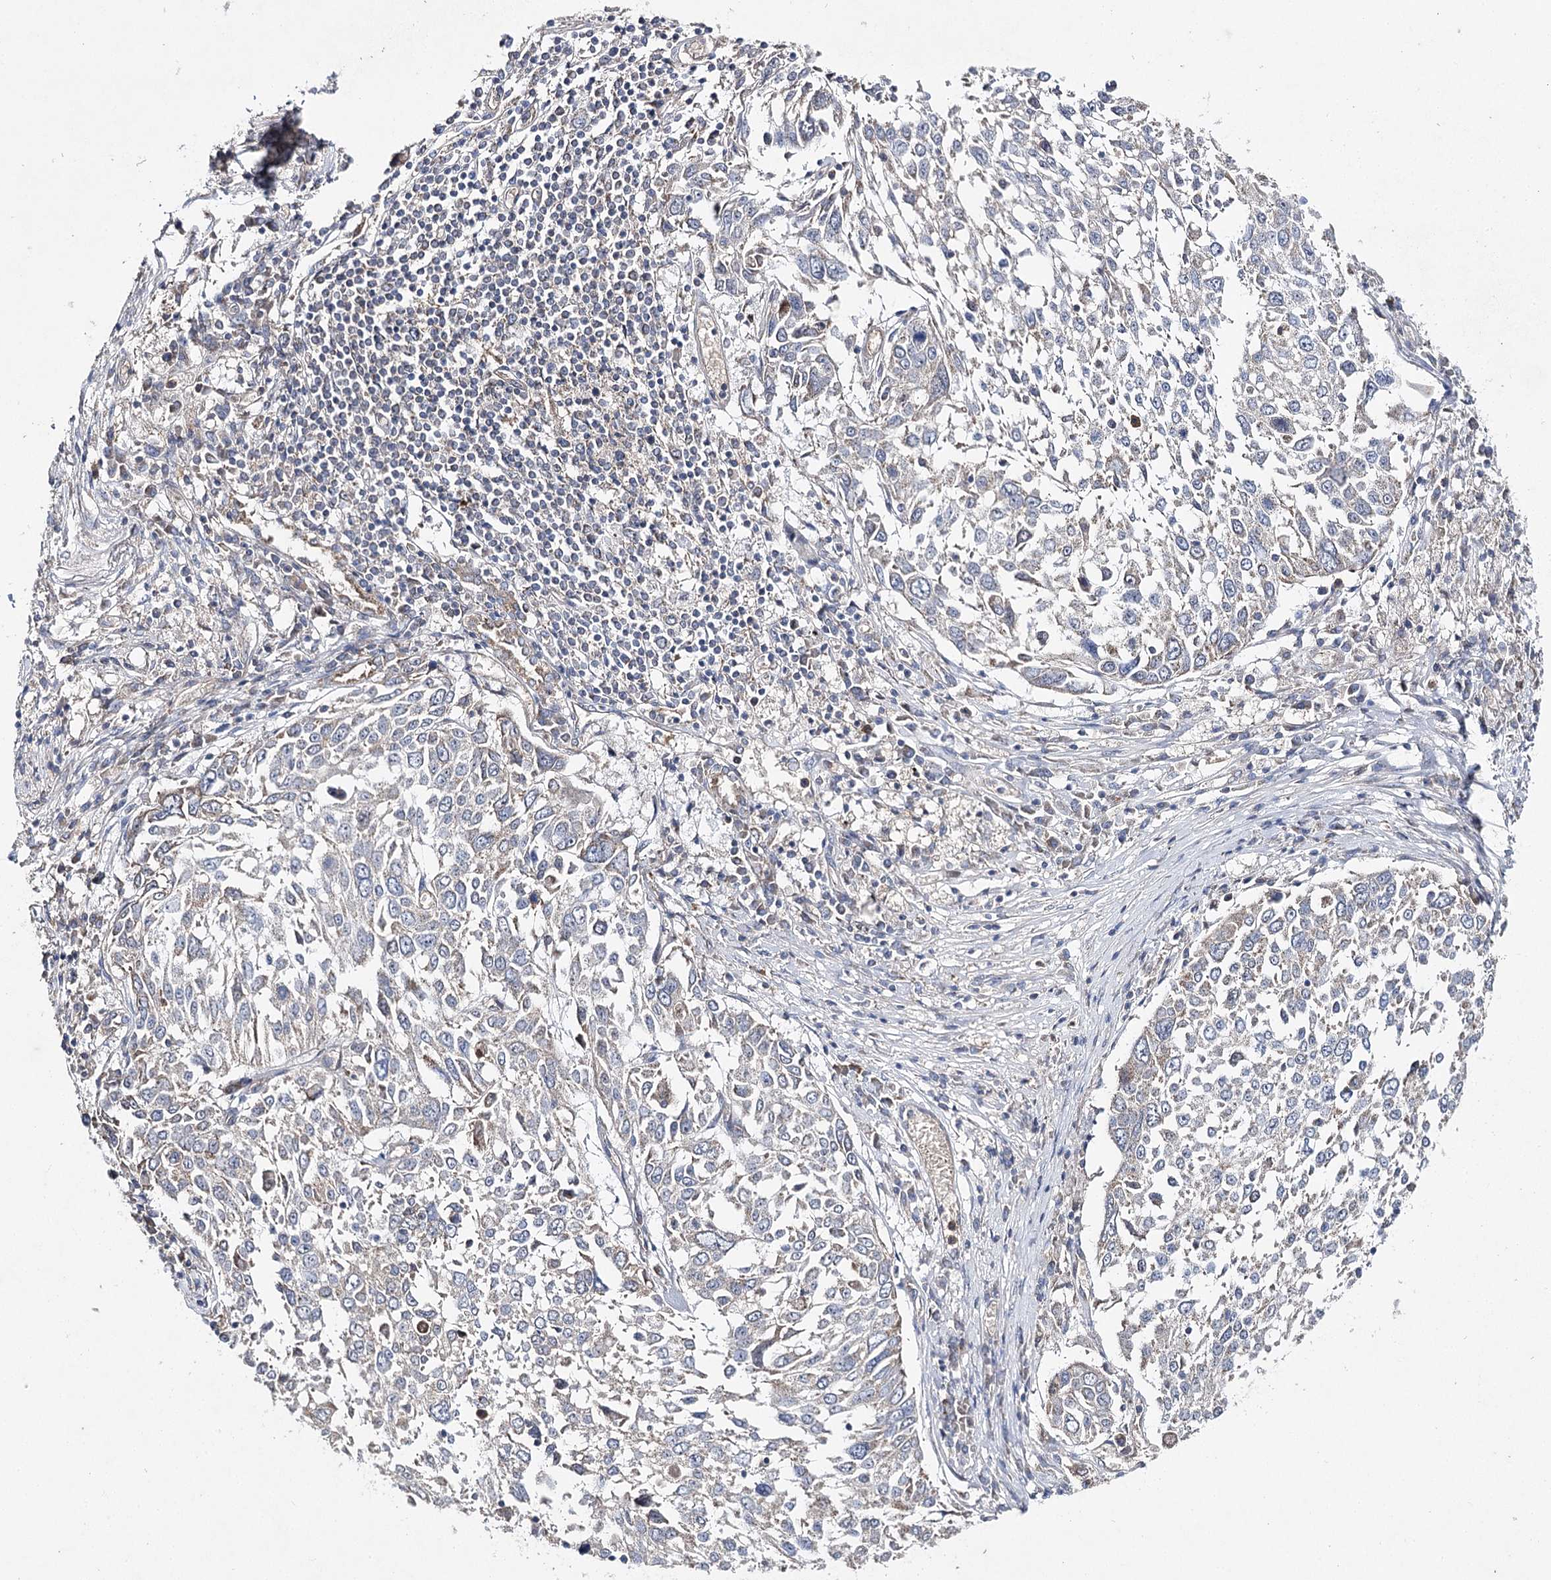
{"staining": {"intensity": "negative", "quantity": "none", "location": "none"}, "tissue": "lung cancer", "cell_type": "Tumor cells", "image_type": "cancer", "snomed": [{"axis": "morphology", "description": "Squamous cell carcinoma, NOS"}, {"axis": "topography", "description": "Lung"}], "caption": "Lung squamous cell carcinoma stained for a protein using IHC shows no staining tumor cells.", "gene": "AURKC", "patient": {"sex": "male", "age": 65}}